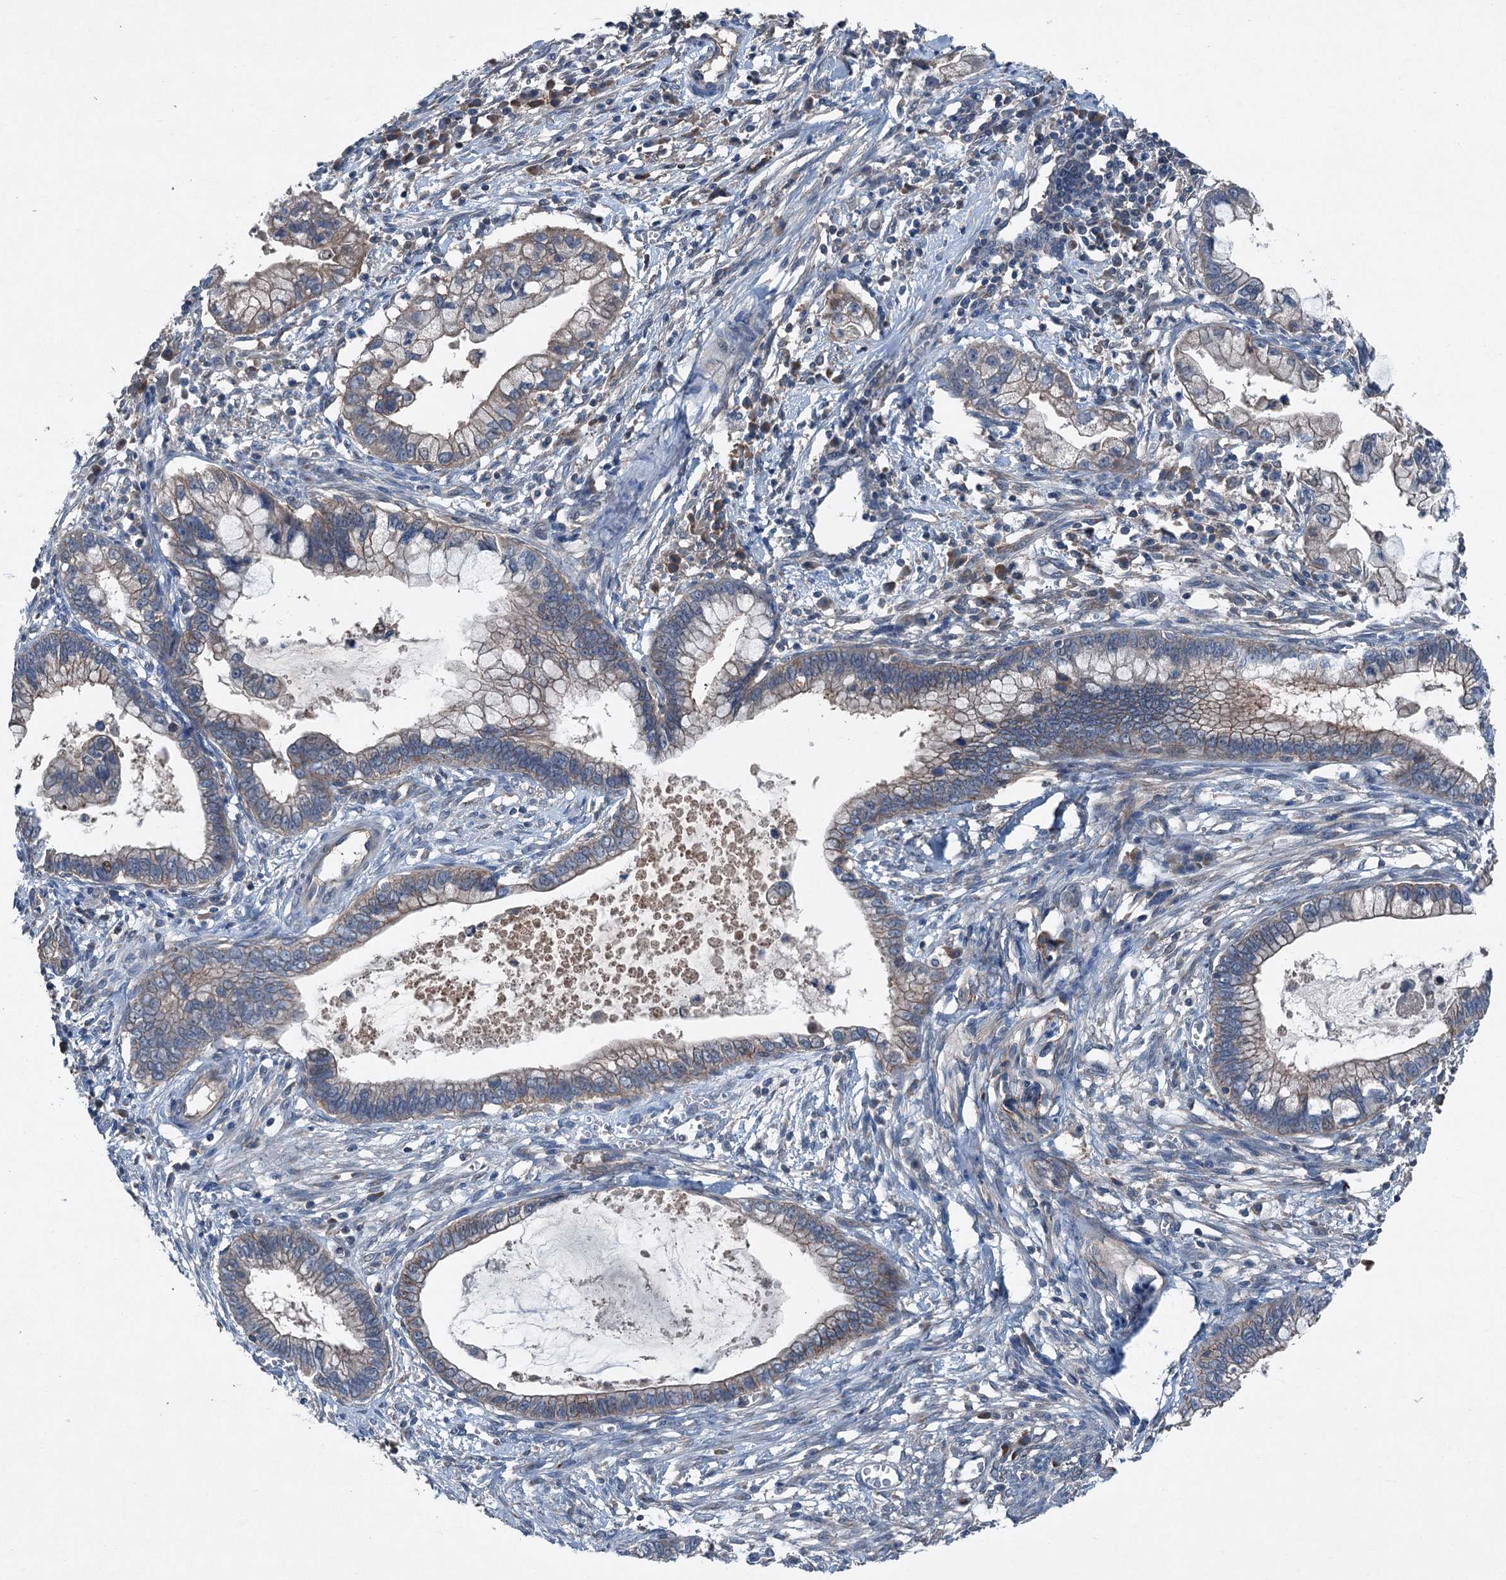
{"staining": {"intensity": "weak", "quantity": "25%-75%", "location": "cytoplasmic/membranous"}, "tissue": "cervical cancer", "cell_type": "Tumor cells", "image_type": "cancer", "snomed": [{"axis": "morphology", "description": "Adenocarcinoma, NOS"}, {"axis": "topography", "description": "Cervix"}], "caption": "IHC staining of cervical cancer (adenocarcinoma), which displays low levels of weak cytoplasmic/membranous positivity in approximately 25%-75% of tumor cells indicating weak cytoplasmic/membranous protein expression. The staining was performed using DAB (brown) for protein detection and nuclei were counterstained in hematoxylin (blue).", "gene": "SLC2A10", "patient": {"sex": "female", "age": 44}}